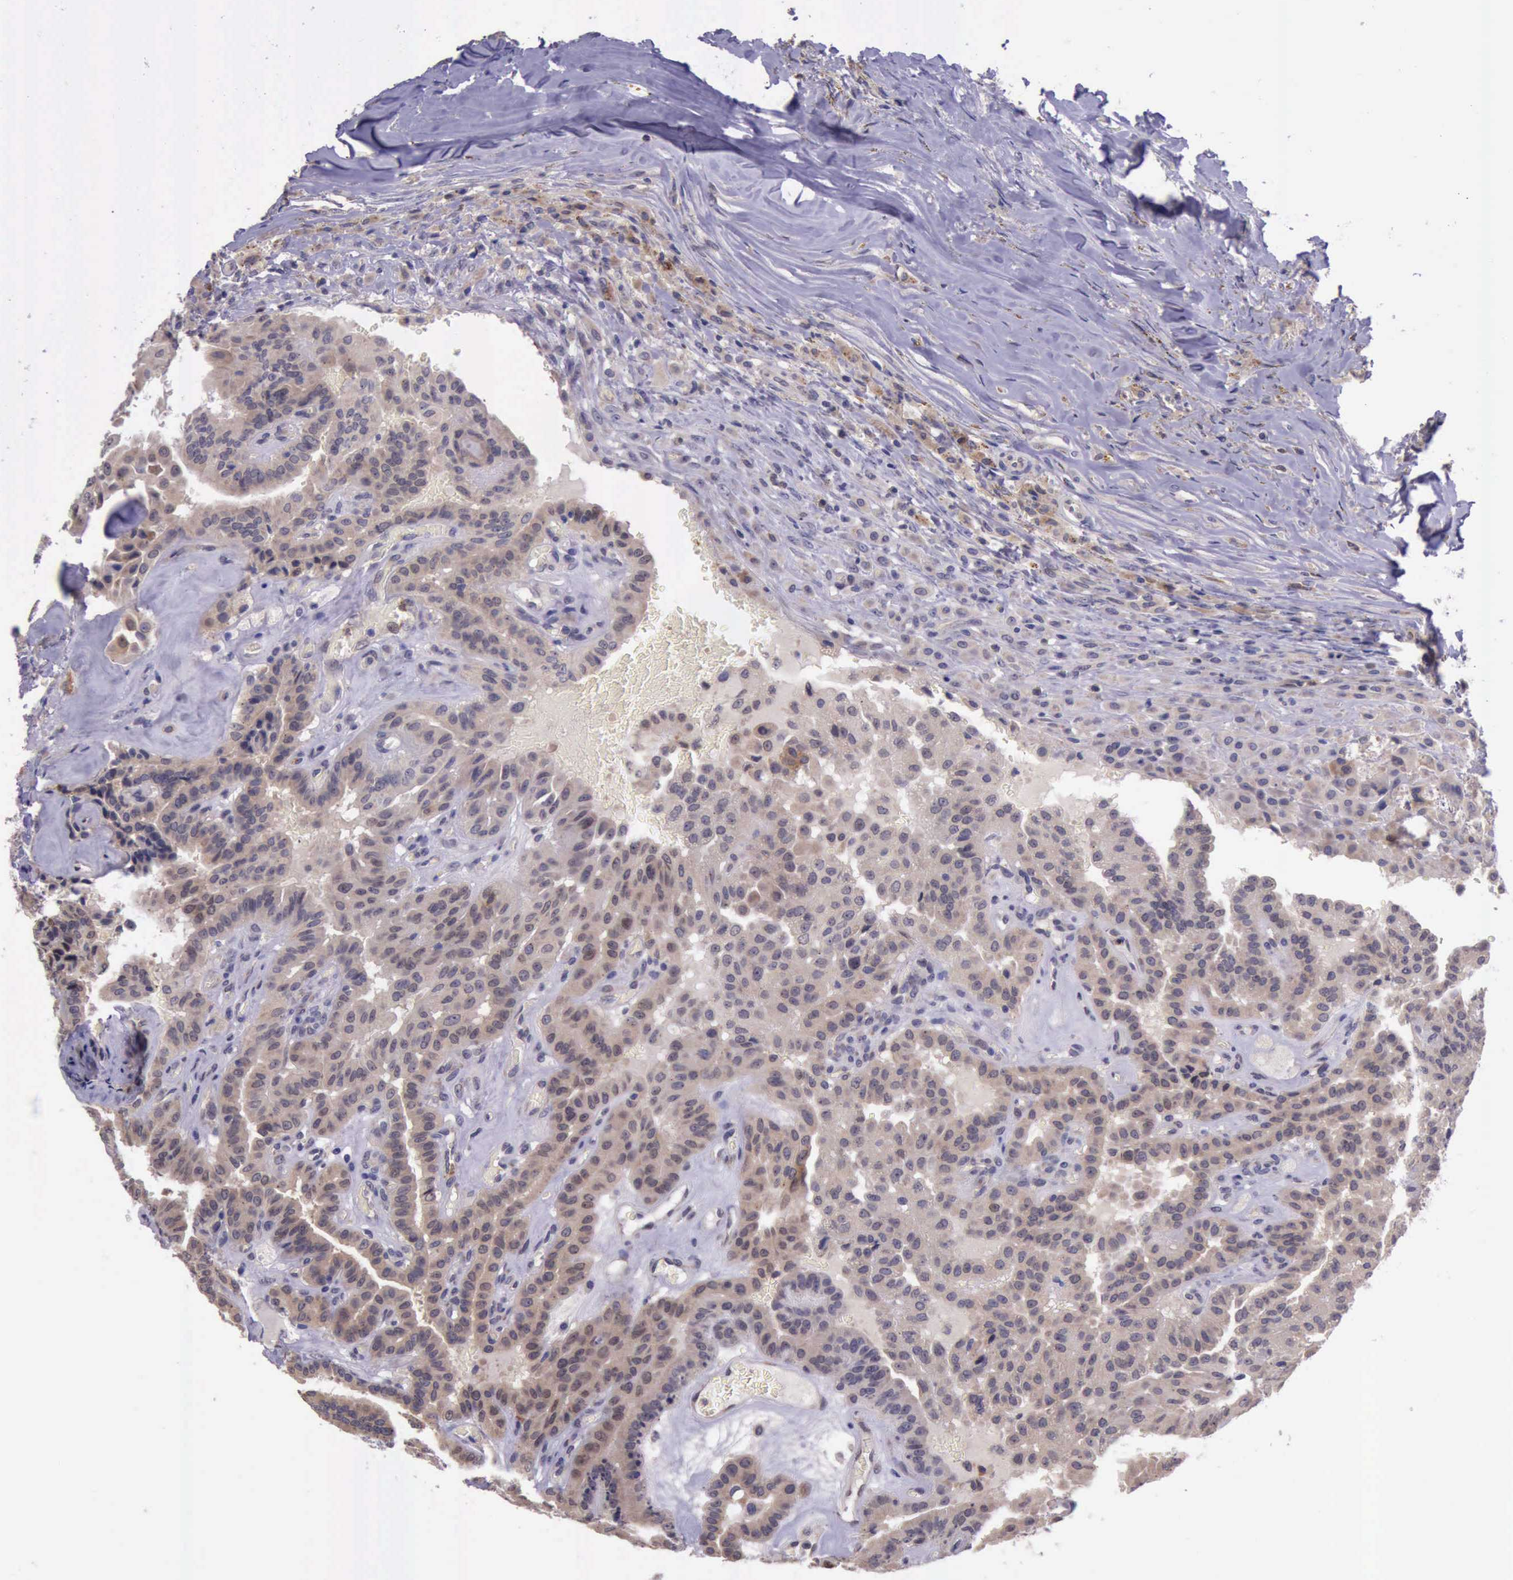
{"staining": {"intensity": "weak", "quantity": ">75%", "location": "cytoplasmic/membranous"}, "tissue": "thyroid cancer", "cell_type": "Tumor cells", "image_type": "cancer", "snomed": [{"axis": "morphology", "description": "Papillary adenocarcinoma, NOS"}, {"axis": "topography", "description": "Thyroid gland"}], "caption": "Thyroid cancer (papillary adenocarcinoma) was stained to show a protein in brown. There is low levels of weak cytoplasmic/membranous staining in approximately >75% of tumor cells. The staining was performed using DAB (3,3'-diaminobenzidine) to visualize the protein expression in brown, while the nuclei were stained in blue with hematoxylin (Magnification: 20x).", "gene": "PLEK2", "patient": {"sex": "male", "age": 87}}